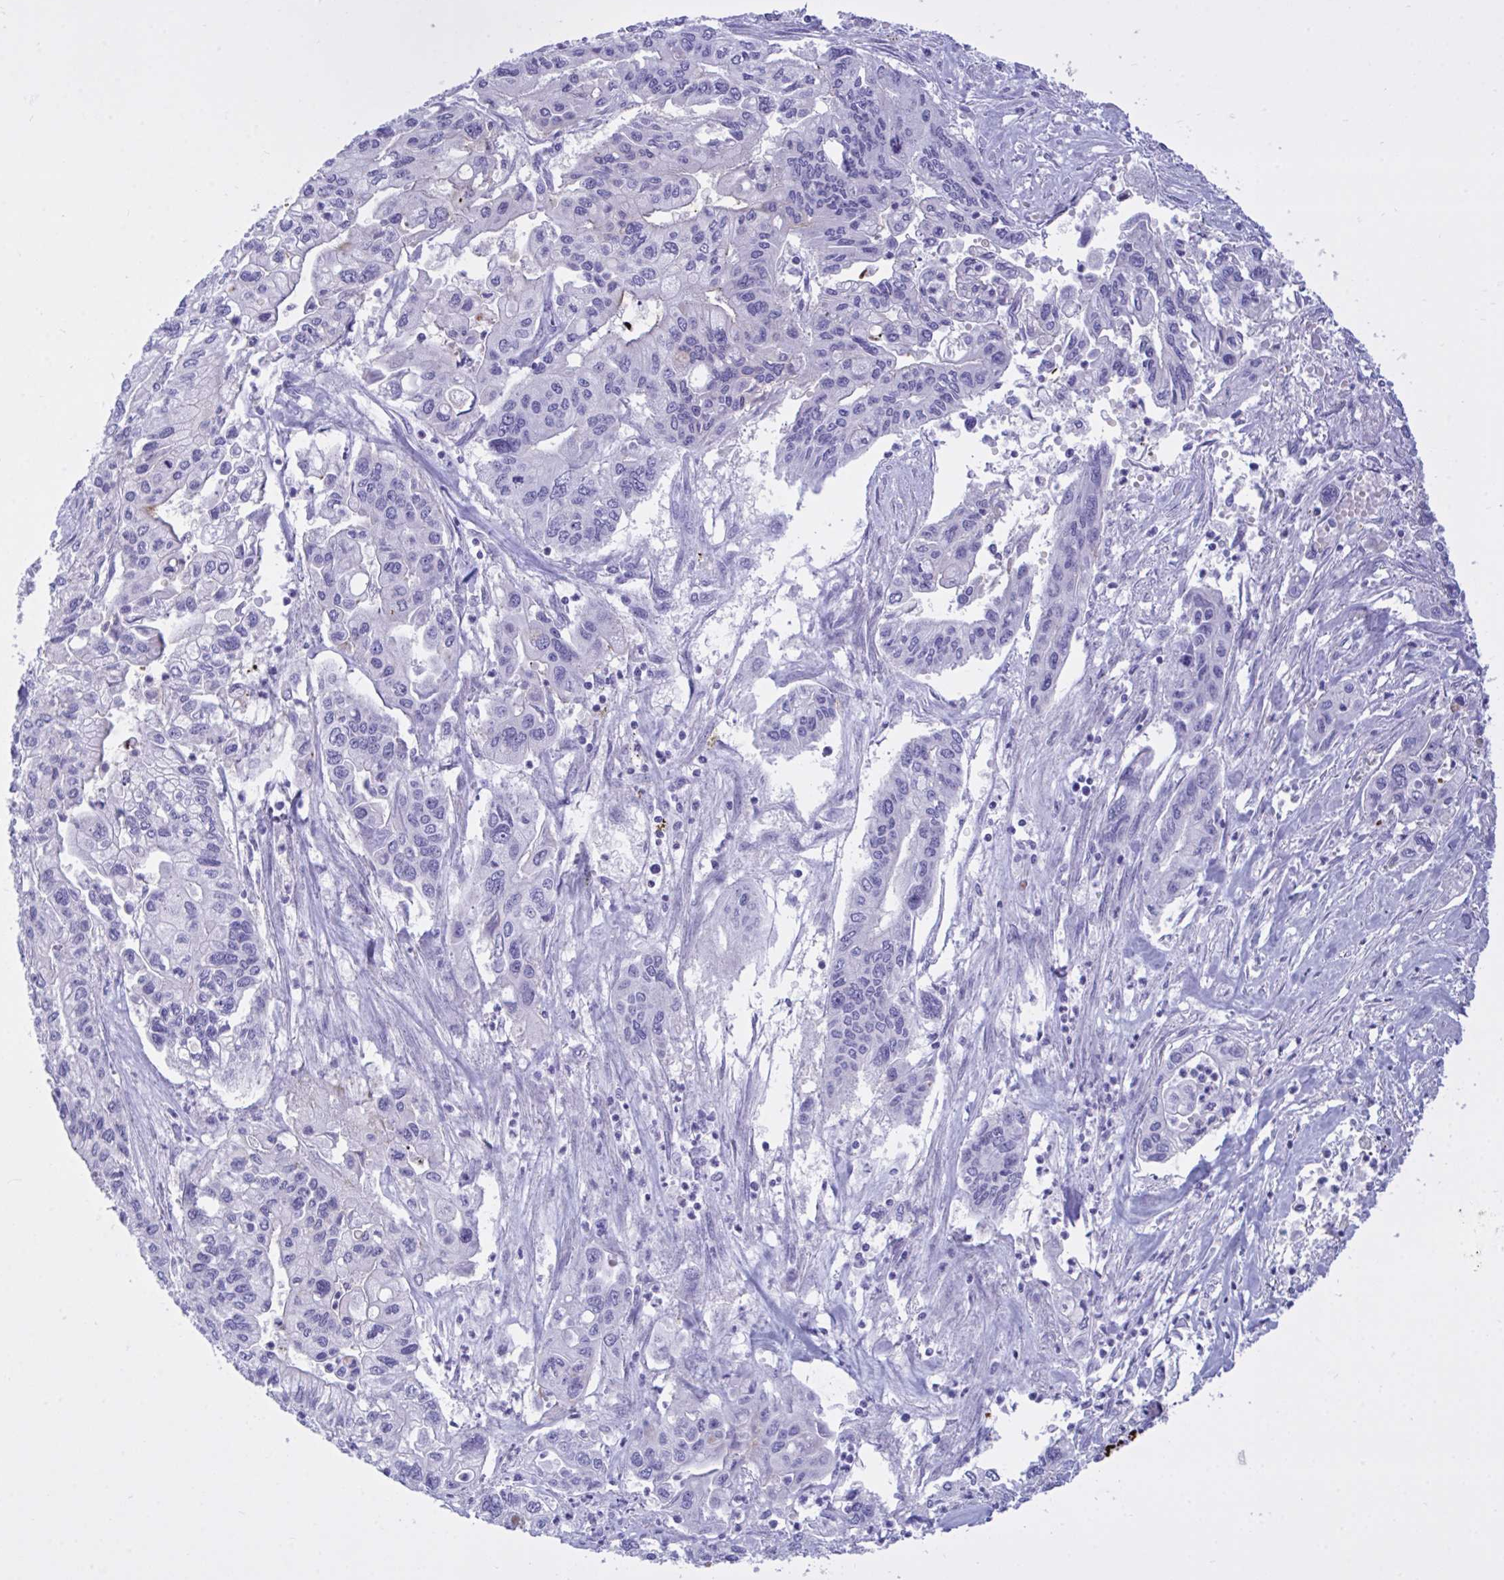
{"staining": {"intensity": "negative", "quantity": "none", "location": "none"}, "tissue": "pancreatic cancer", "cell_type": "Tumor cells", "image_type": "cancer", "snomed": [{"axis": "morphology", "description": "Adenocarcinoma, NOS"}, {"axis": "topography", "description": "Pancreas"}], "caption": "Tumor cells are negative for brown protein staining in pancreatic adenocarcinoma.", "gene": "BEX5", "patient": {"sex": "male", "age": 62}}